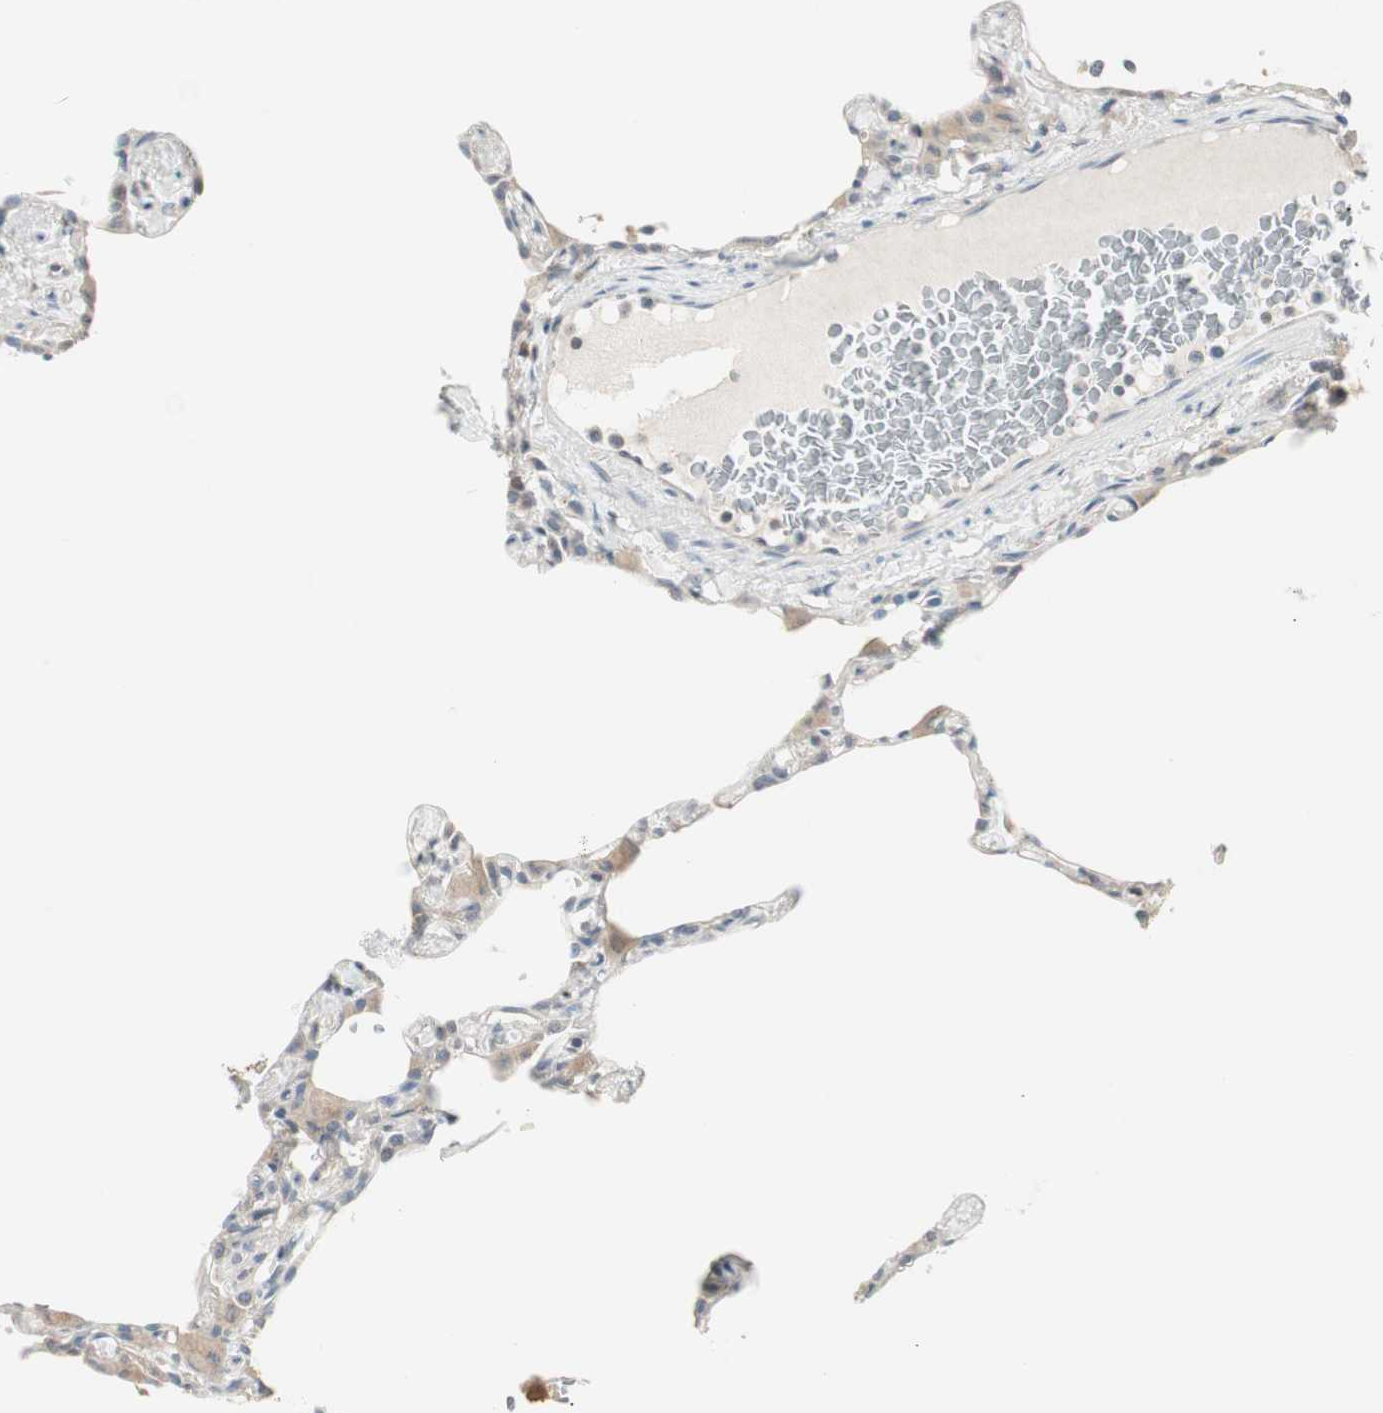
{"staining": {"intensity": "negative", "quantity": "none", "location": "none"}, "tissue": "lung", "cell_type": "Alveolar cells", "image_type": "normal", "snomed": [{"axis": "morphology", "description": "Normal tissue, NOS"}, {"axis": "topography", "description": "Lung"}], "caption": "Lung was stained to show a protein in brown. There is no significant positivity in alveolar cells. The staining was performed using DAB to visualize the protein expression in brown, while the nuclei were stained in blue with hematoxylin (Magnification: 20x).", "gene": "PDZK1", "patient": {"sex": "female", "age": 49}}